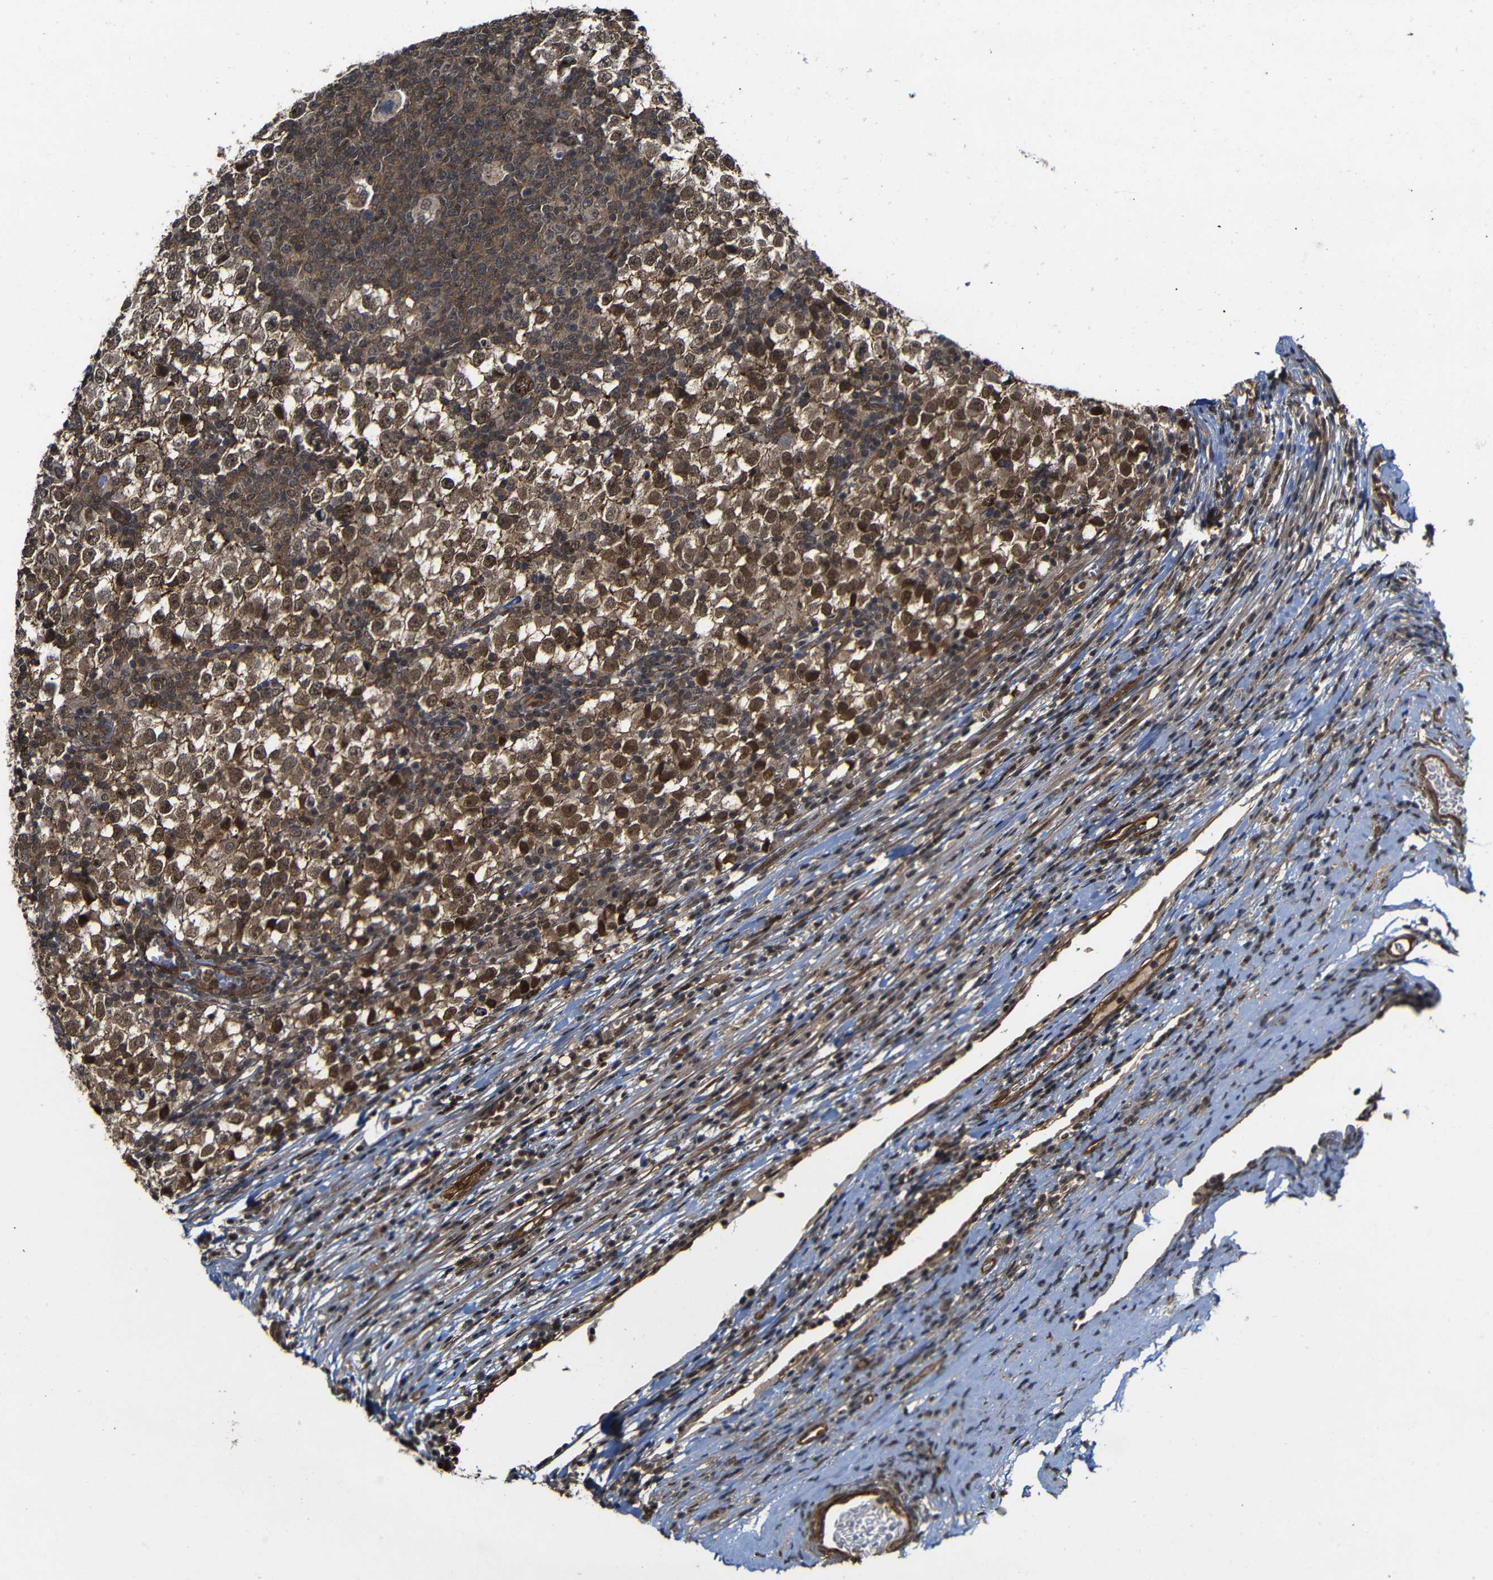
{"staining": {"intensity": "moderate", "quantity": ">75%", "location": "cytoplasmic/membranous,nuclear"}, "tissue": "testis cancer", "cell_type": "Tumor cells", "image_type": "cancer", "snomed": [{"axis": "morphology", "description": "Seminoma, NOS"}, {"axis": "topography", "description": "Testis"}], "caption": "Protein expression analysis of testis cancer (seminoma) shows moderate cytoplasmic/membranous and nuclear staining in approximately >75% of tumor cells.", "gene": "NANOS1", "patient": {"sex": "male", "age": 65}}